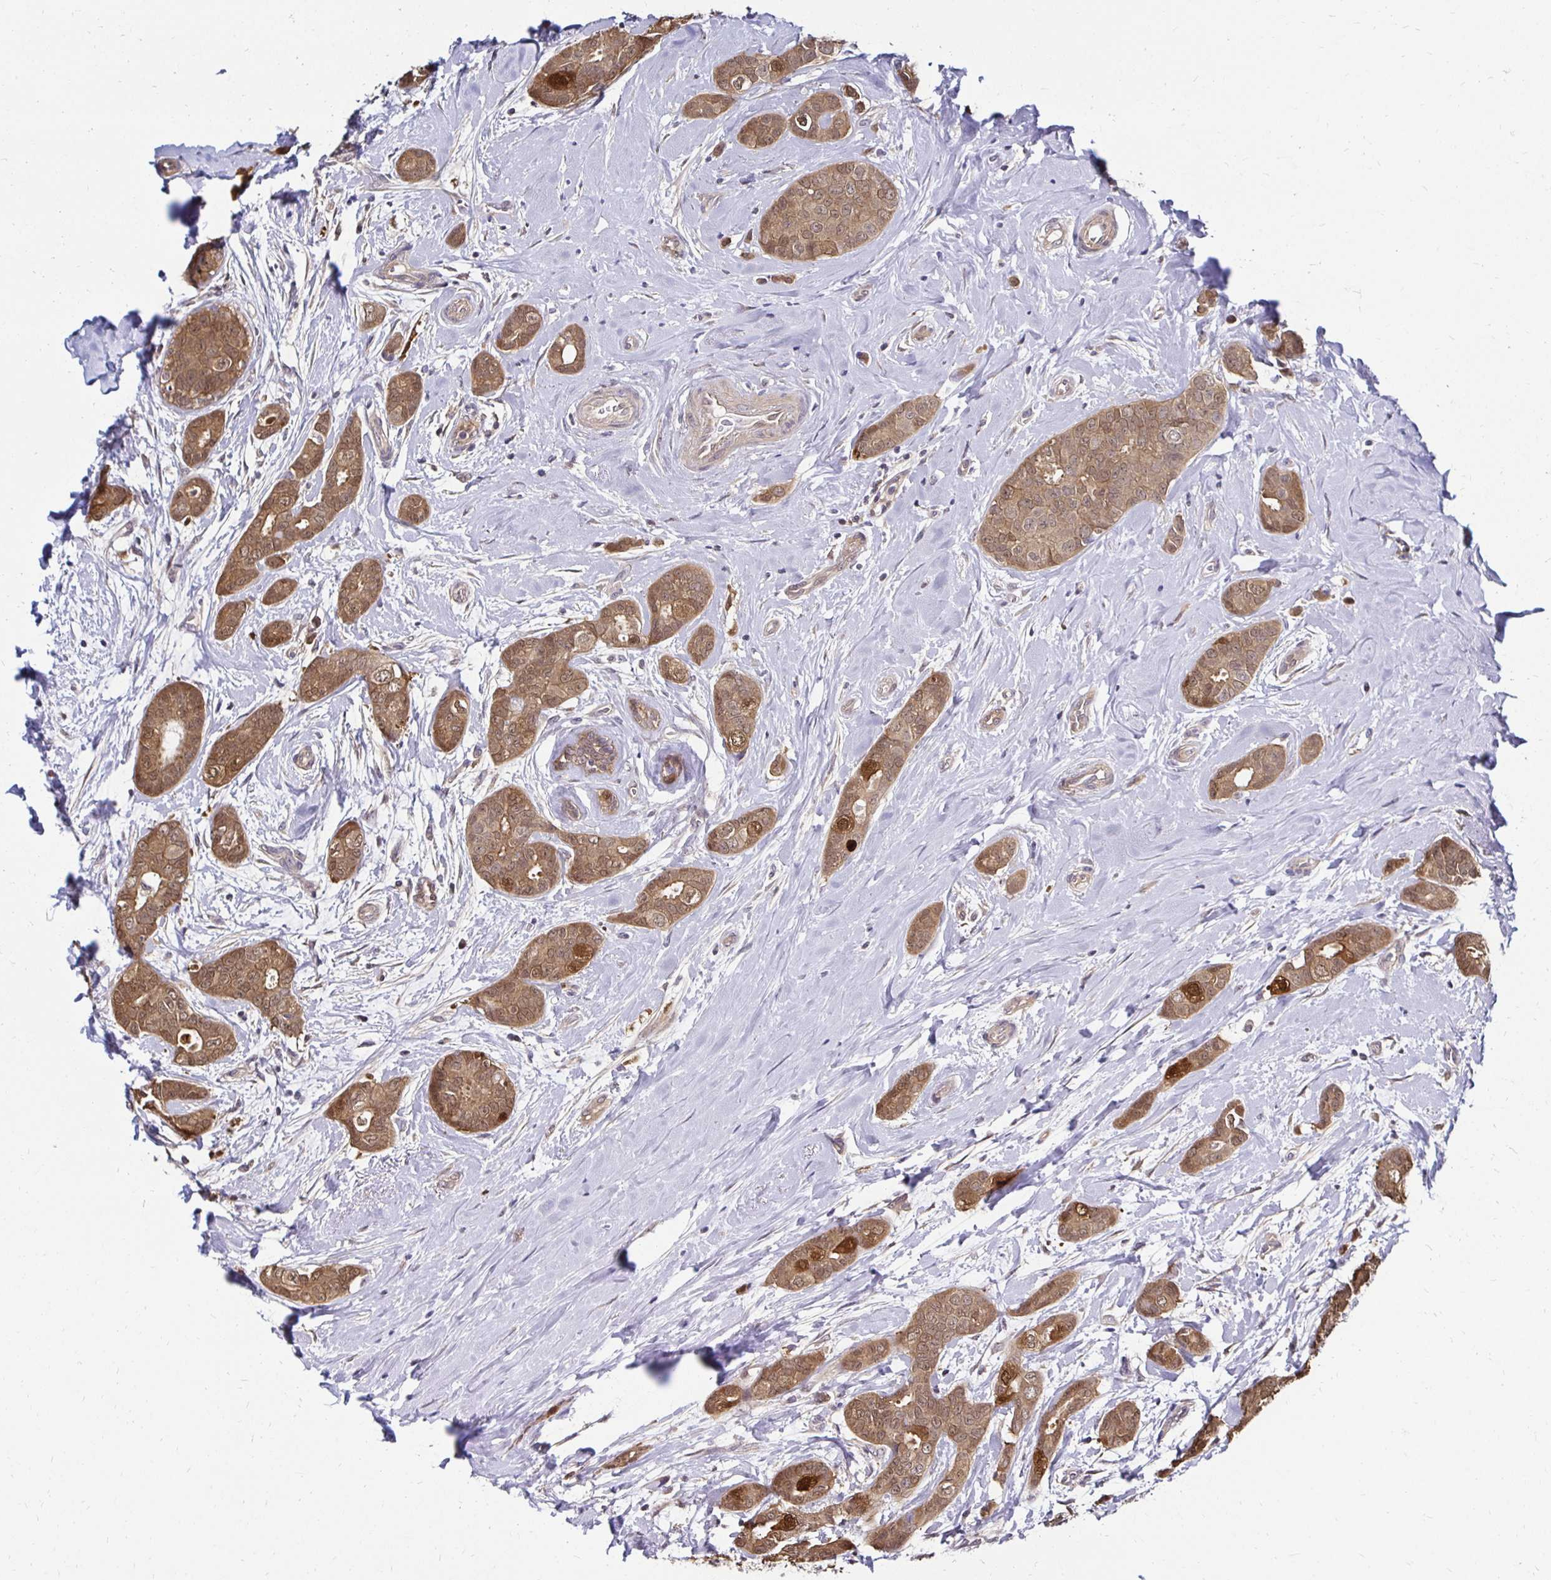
{"staining": {"intensity": "moderate", "quantity": ">75%", "location": "cytoplasmic/membranous,nuclear"}, "tissue": "breast cancer", "cell_type": "Tumor cells", "image_type": "cancer", "snomed": [{"axis": "morphology", "description": "Duct carcinoma"}, {"axis": "topography", "description": "Breast"}], "caption": "Immunohistochemistry (IHC) image of neoplastic tissue: breast cancer (intraductal carcinoma) stained using IHC demonstrates medium levels of moderate protein expression localized specifically in the cytoplasmic/membranous and nuclear of tumor cells, appearing as a cytoplasmic/membranous and nuclear brown color.", "gene": "TXN", "patient": {"sex": "female", "age": 45}}